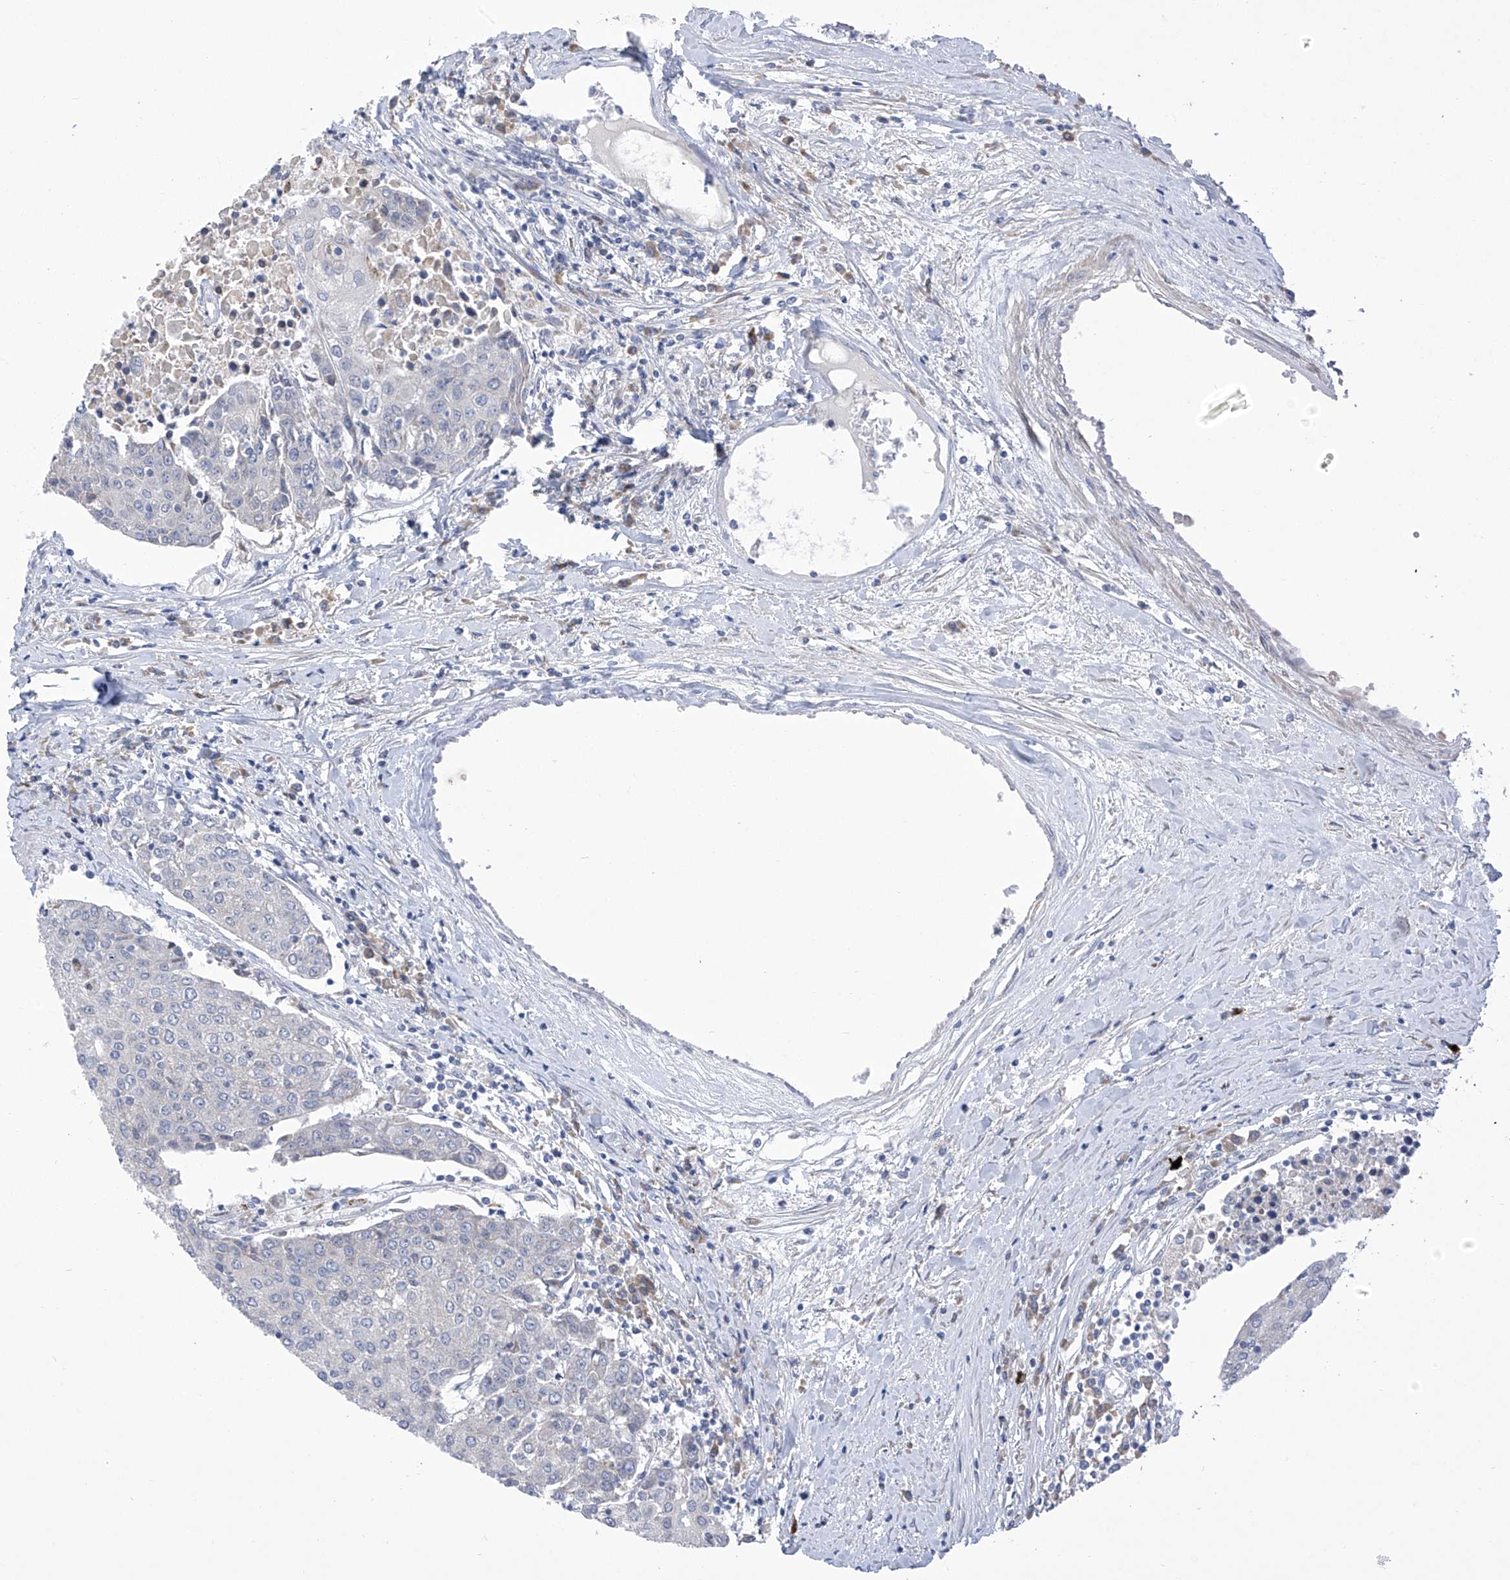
{"staining": {"intensity": "negative", "quantity": "none", "location": "none"}, "tissue": "urothelial cancer", "cell_type": "Tumor cells", "image_type": "cancer", "snomed": [{"axis": "morphology", "description": "Urothelial carcinoma, High grade"}, {"axis": "topography", "description": "Urinary bladder"}], "caption": "Protein analysis of high-grade urothelial carcinoma reveals no significant expression in tumor cells.", "gene": "SLCO4A1", "patient": {"sex": "female", "age": 85}}